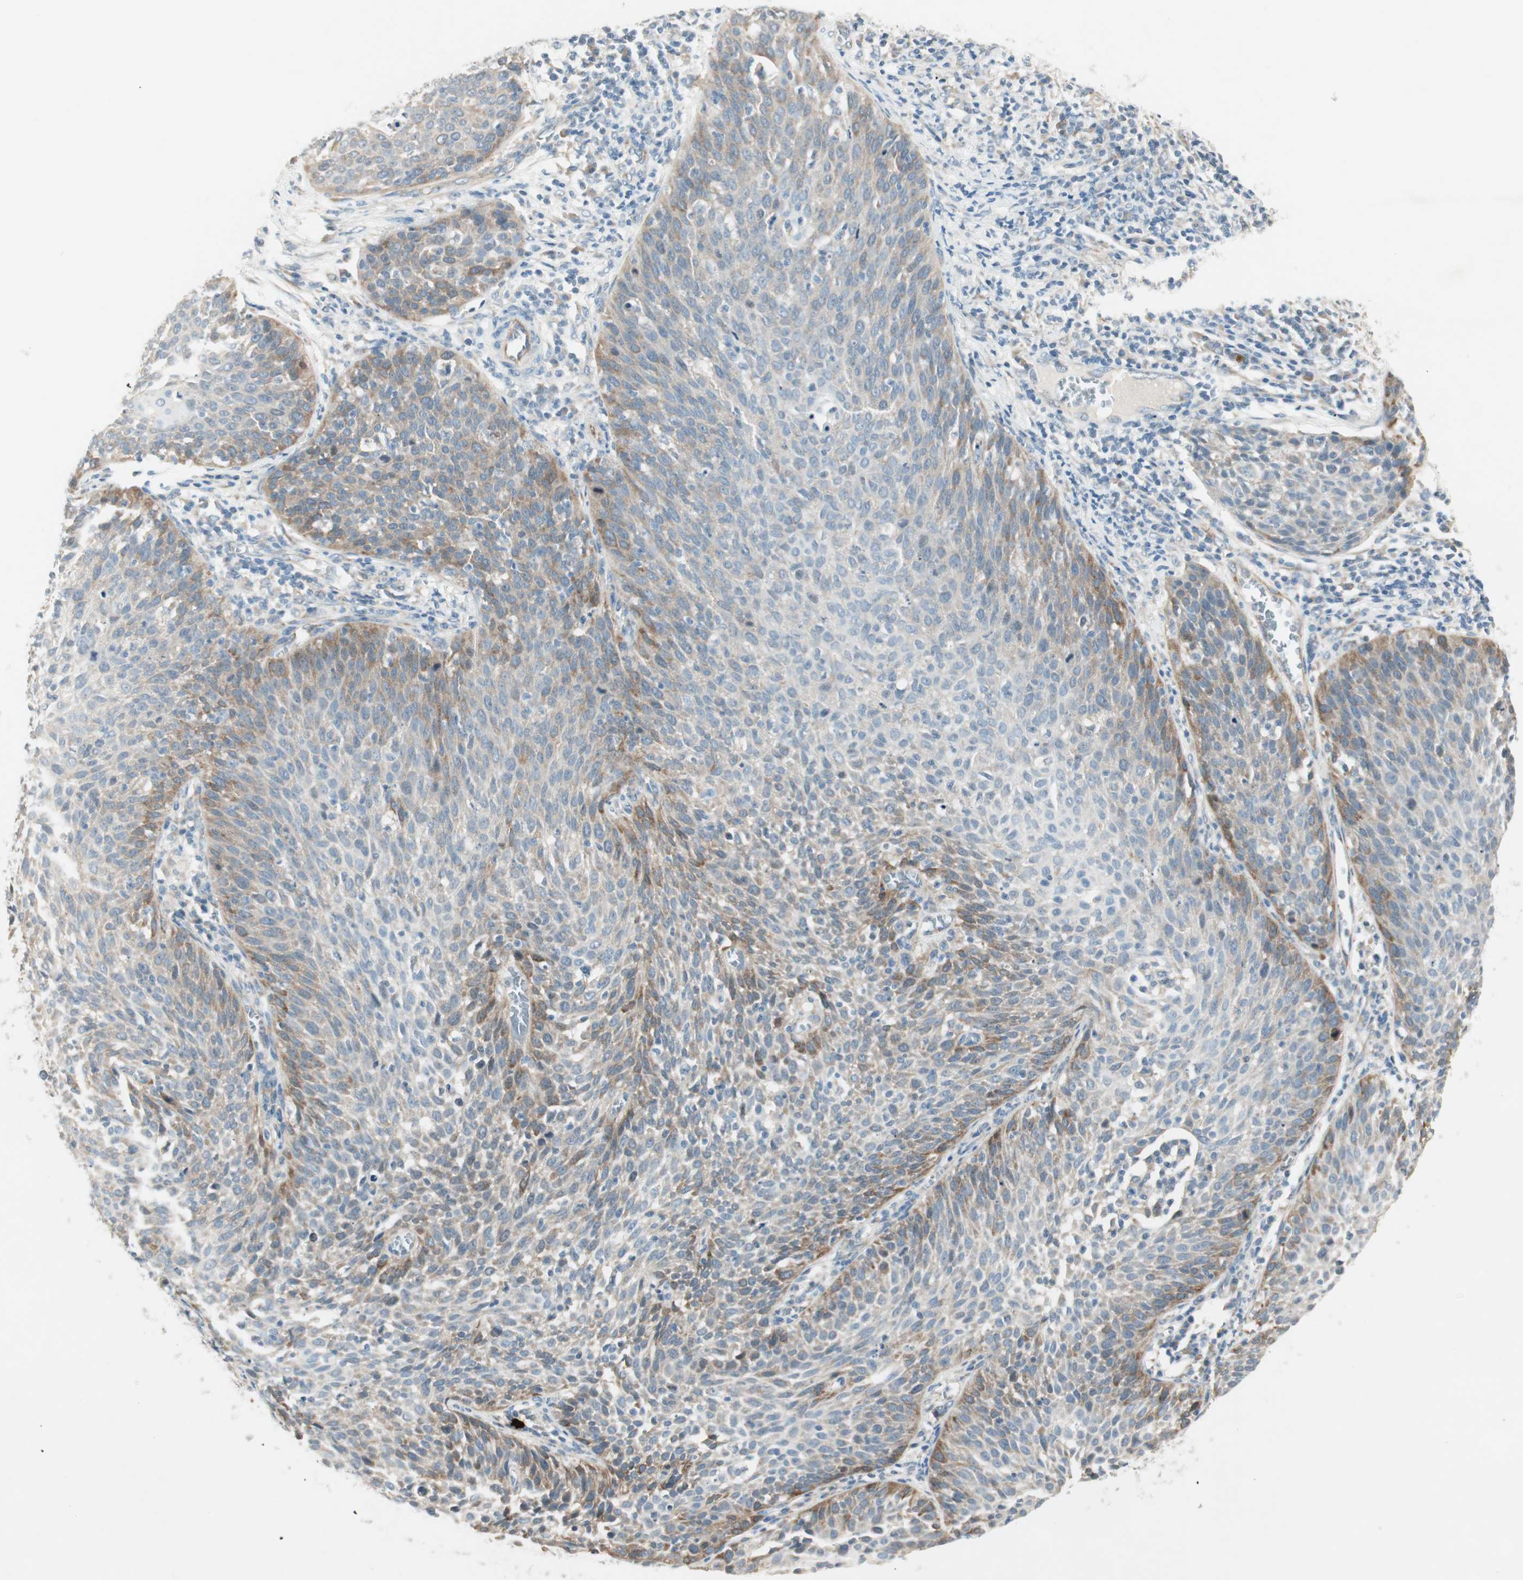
{"staining": {"intensity": "moderate", "quantity": "<25%", "location": "cytoplasmic/membranous"}, "tissue": "cervical cancer", "cell_type": "Tumor cells", "image_type": "cancer", "snomed": [{"axis": "morphology", "description": "Squamous cell carcinoma, NOS"}, {"axis": "topography", "description": "Cervix"}], "caption": "Immunohistochemical staining of human cervical squamous cell carcinoma reveals moderate cytoplasmic/membranous protein positivity in about <25% of tumor cells.", "gene": "STON1-GTF2A1L", "patient": {"sex": "female", "age": 38}}